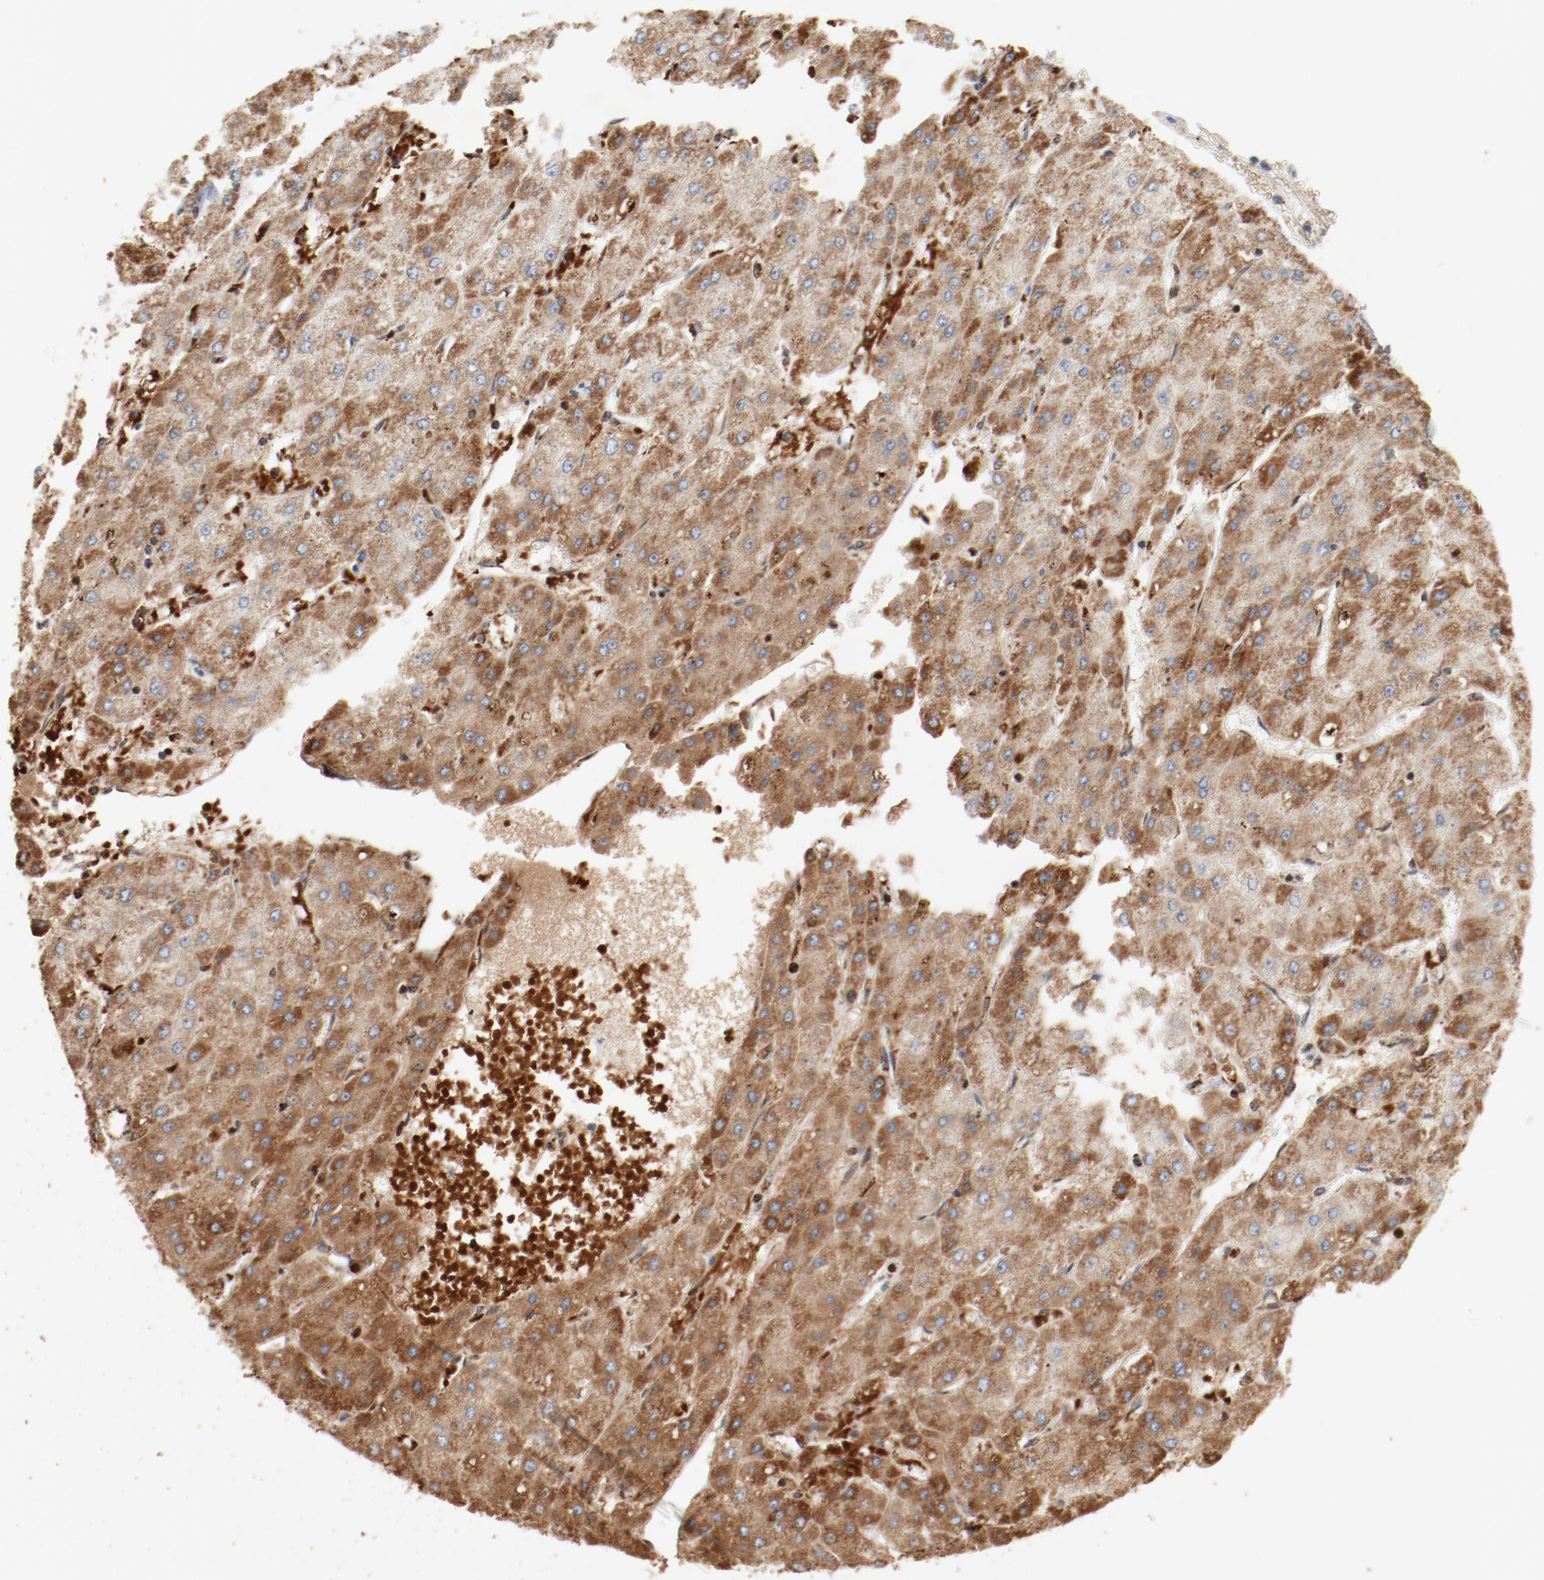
{"staining": {"intensity": "moderate", "quantity": ">75%", "location": "cytoplasmic/membranous"}, "tissue": "liver cancer", "cell_type": "Tumor cells", "image_type": "cancer", "snomed": [{"axis": "morphology", "description": "Carcinoma, Hepatocellular, NOS"}, {"axis": "topography", "description": "Liver"}], "caption": "Brown immunohistochemical staining in human liver cancer (hepatocellular carcinoma) displays moderate cytoplasmic/membranous expression in approximately >75% of tumor cells. (DAB (3,3'-diaminobenzidine) IHC, brown staining for protein, blue staining for nuclei).", "gene": "NDUFB8", "patient": {"sex": "female", "age": 52}}